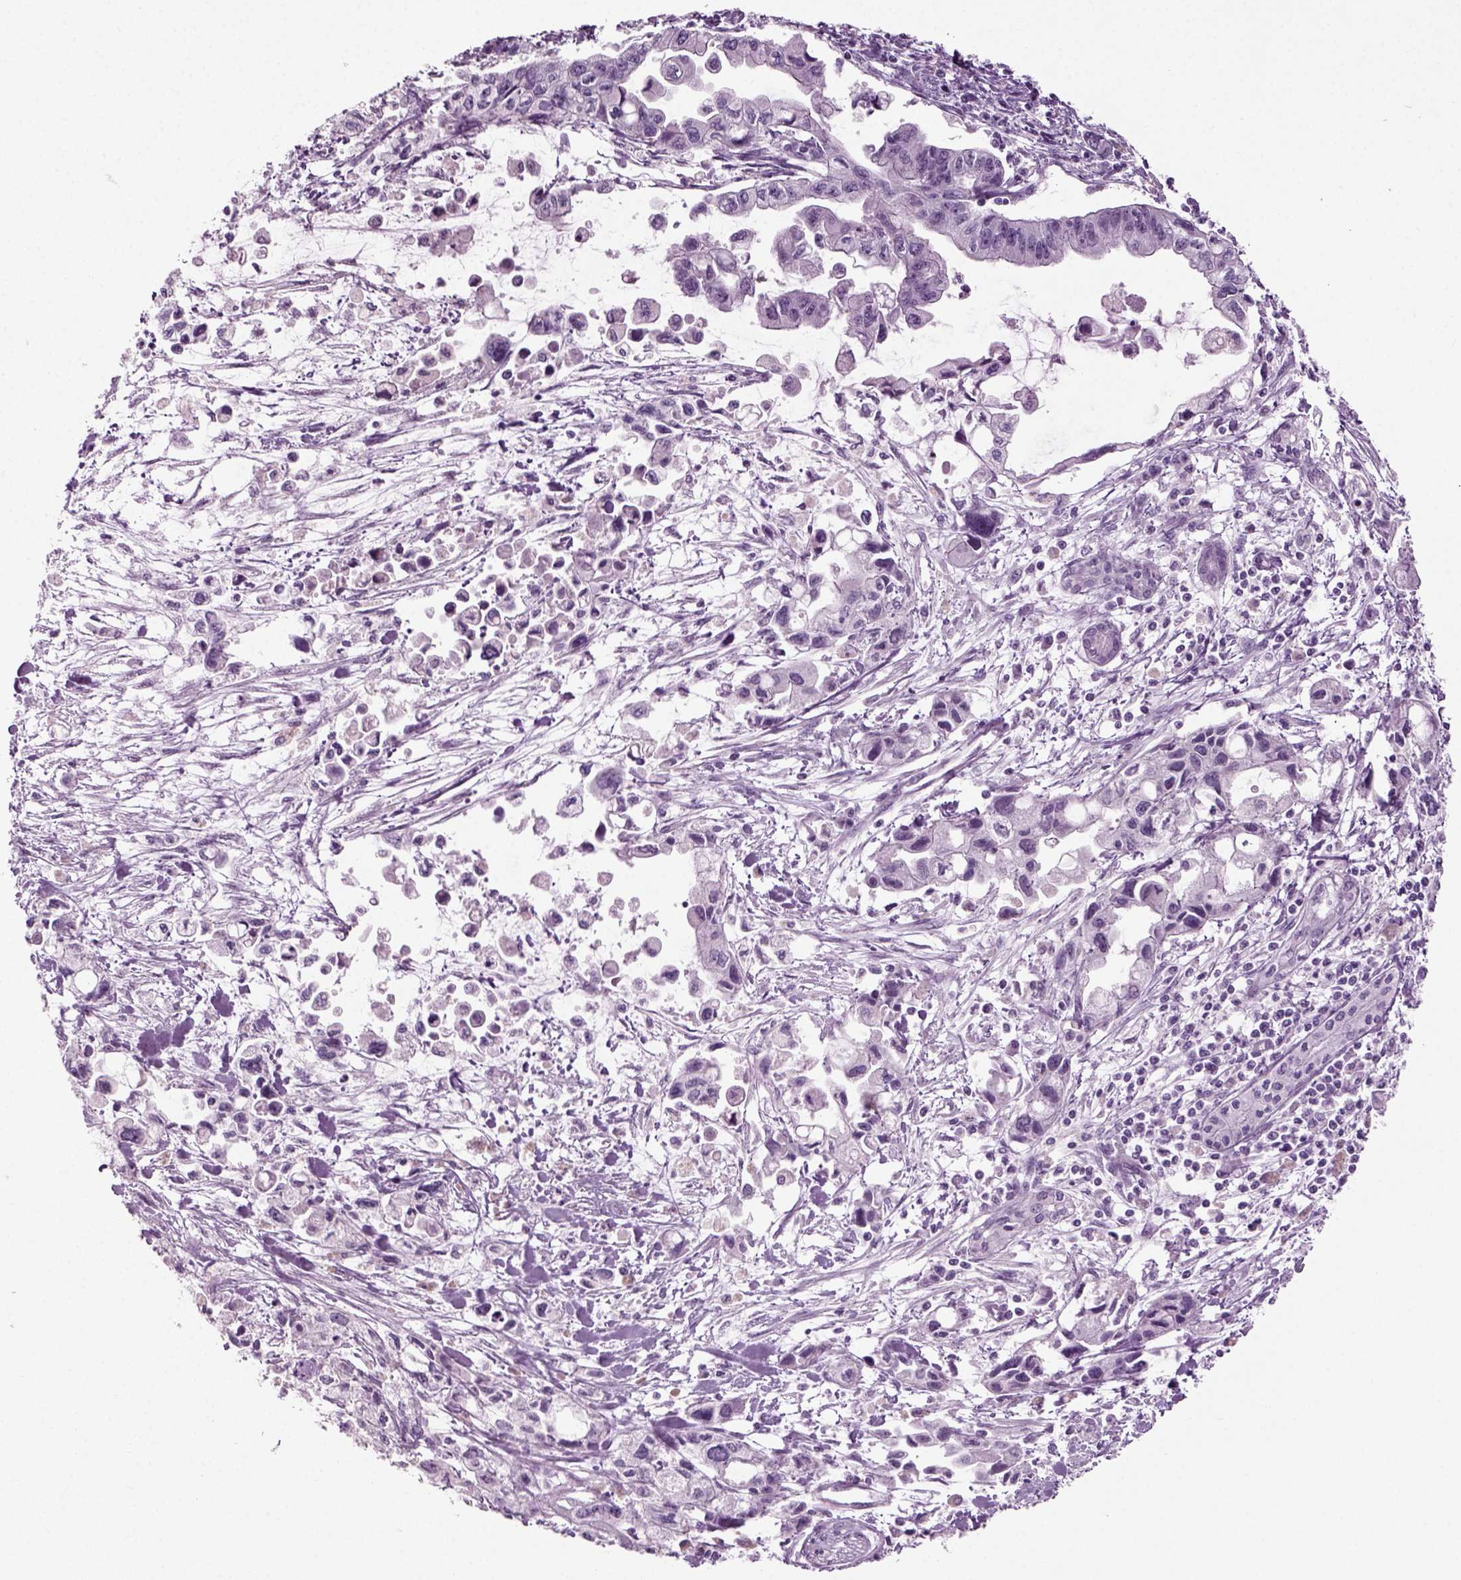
{"staining": {"intensity": "negative", "quantity": "none", "location": "none"}, "tissue": "pancreatic cancer", "cell_type": "Tumor cells", "image_type": "cancer", "snomed": [{"axis": "morphology", "description": "Adenocarcinoma, NOS"}, {"axis": "topography", "description": "Pancreas"}], "caption": "The micrograph reveals no staining of tumor cells in pancreatic cancer (adenocarcinoma). Brightfield microscopy of IHC stained with DAB (brown) and hematoxylin (blue), captured at high magnification.", "gene": "ZC2HC1C", "patient": {"sex": "female", "age": 61}}